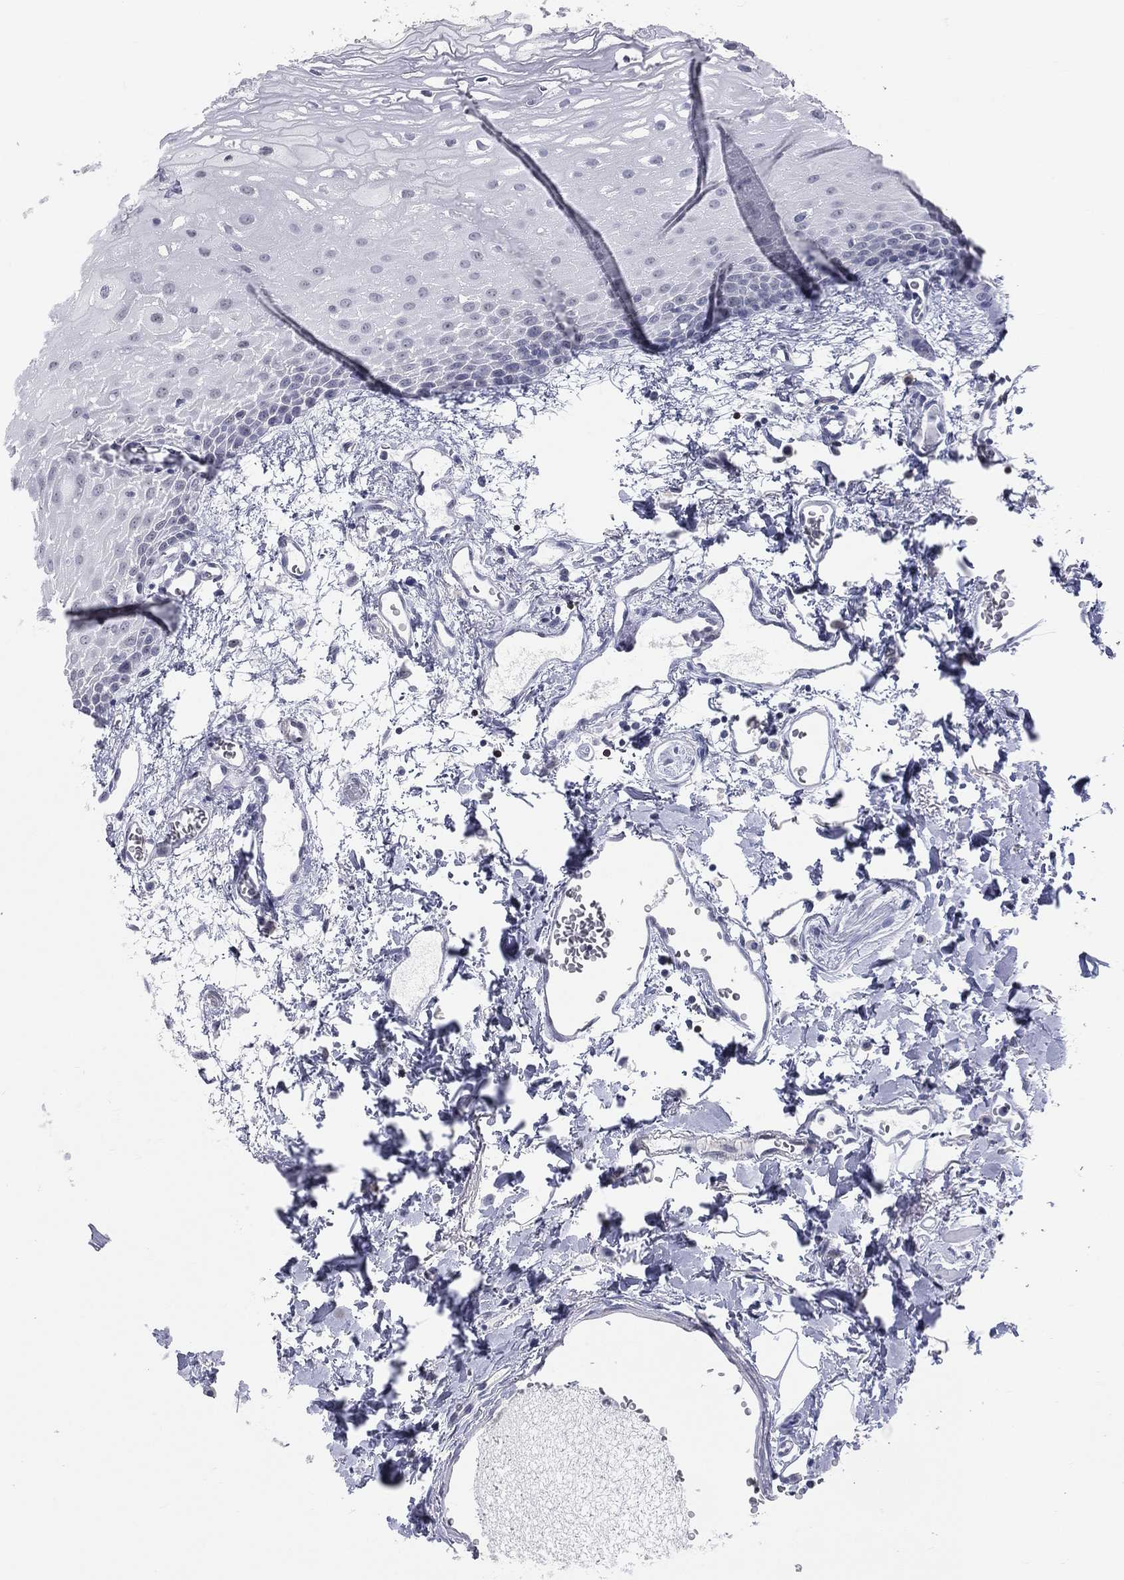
{"staining": {"intensity": "negative", "quantity": "none", "location": "none"}, "tissue": "oral mucosa", "cell_type": "Squamous epithelial cells", "image_type": "normal", "snomed": [{"axis": "morphology", "description": "Normal tissue, NOS"}, {"axis": "morphology", "description": "Squamous cell carcinoma, NOS"}, {"axis": "topography", "description": "Oral tissue"}, {"axis": "topography", "description": "Head-Neck"}], "caption": "Oral mucosa was stained to show a protein in brown. There is no significant expression in squamous epithelial cells. (Stains: DAB immunohistochemistry with hematoxylin counter stain, Microscopy: brightfield microscopy at high magnification).", "gene": "CD22", "patient": {"sex": "female", "age": 70}}